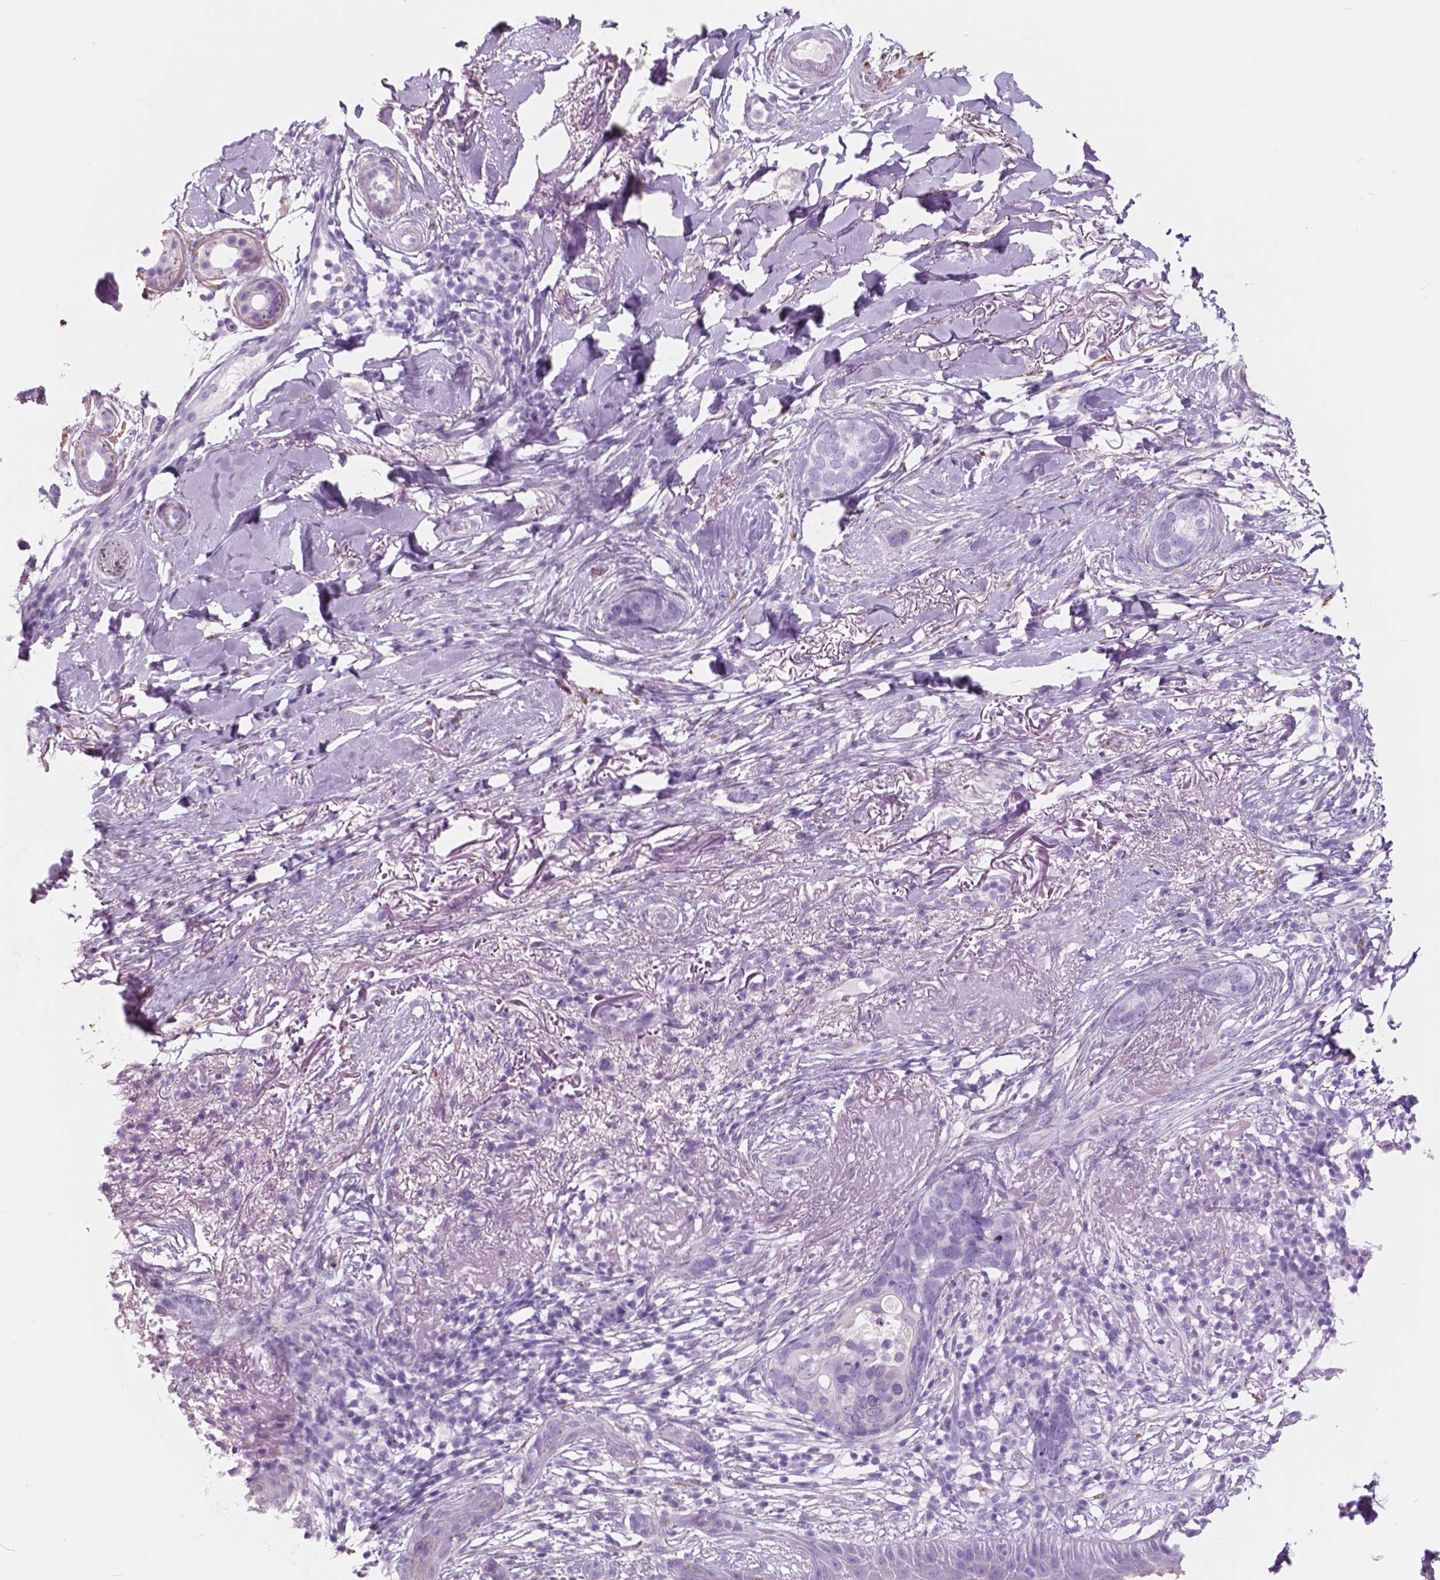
{"staining": {"intensity": "negative", "quantity": "none", "location": "none"}, "tissue": "skin cancer", "cell_type": "Tumor cells", "image_type": "cancer", "snomed": [{"axis": "morphology", "description": "Normal tissue, NOS"}, {"axis": "morphology", "description": "Basal cell carcinoma"}, {"axis": "topography", "description": "Skin"}], "caption": "Image shows no significant protein staining in tumor cells of skin cancer. The staining was performed using DAB to visualize the protein expression in brown, while the nuclei were stained in blue with hematoxylin (Magnification: 20x).", "gene": "FXYD2", "patient": {"sex": "male", "age": 84}}